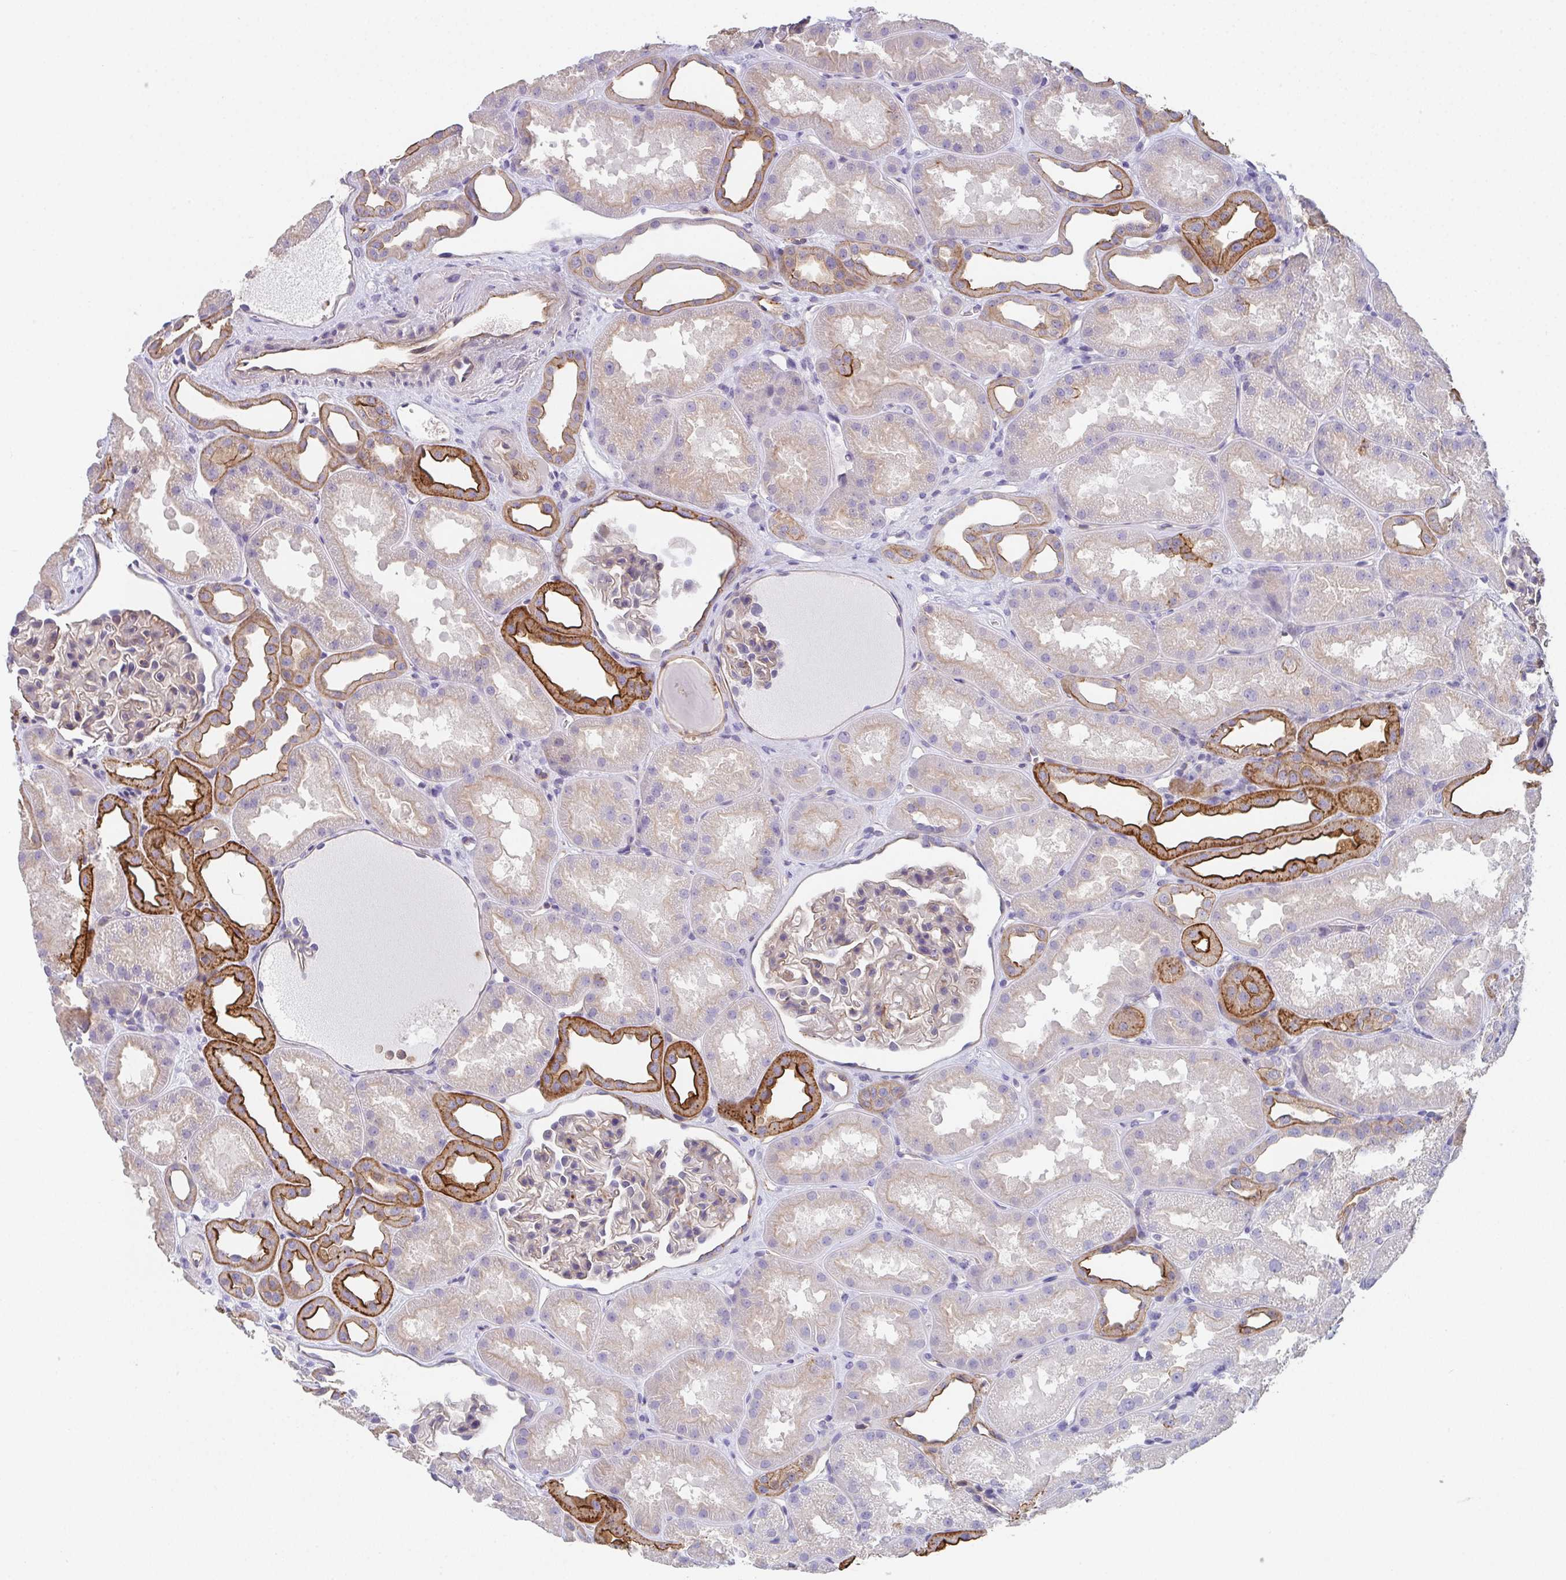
{"staining": {"intensity": "negative", "quantity": "none", "location": "none"}, "tissue": "kidney", "cell_type": "Cells in glomeruli", "image_type": "normal", "snomed": [{"axis": "morphology", "description": "Normal tissue, NOS"}, {"axis": "topography", "description": "Kidney"}], "caption": "Cells in glomeruli show no significant protein positivity in benign kidney.", "gene": "DBN1", "patient": {"sex": "male", "age": 61}}